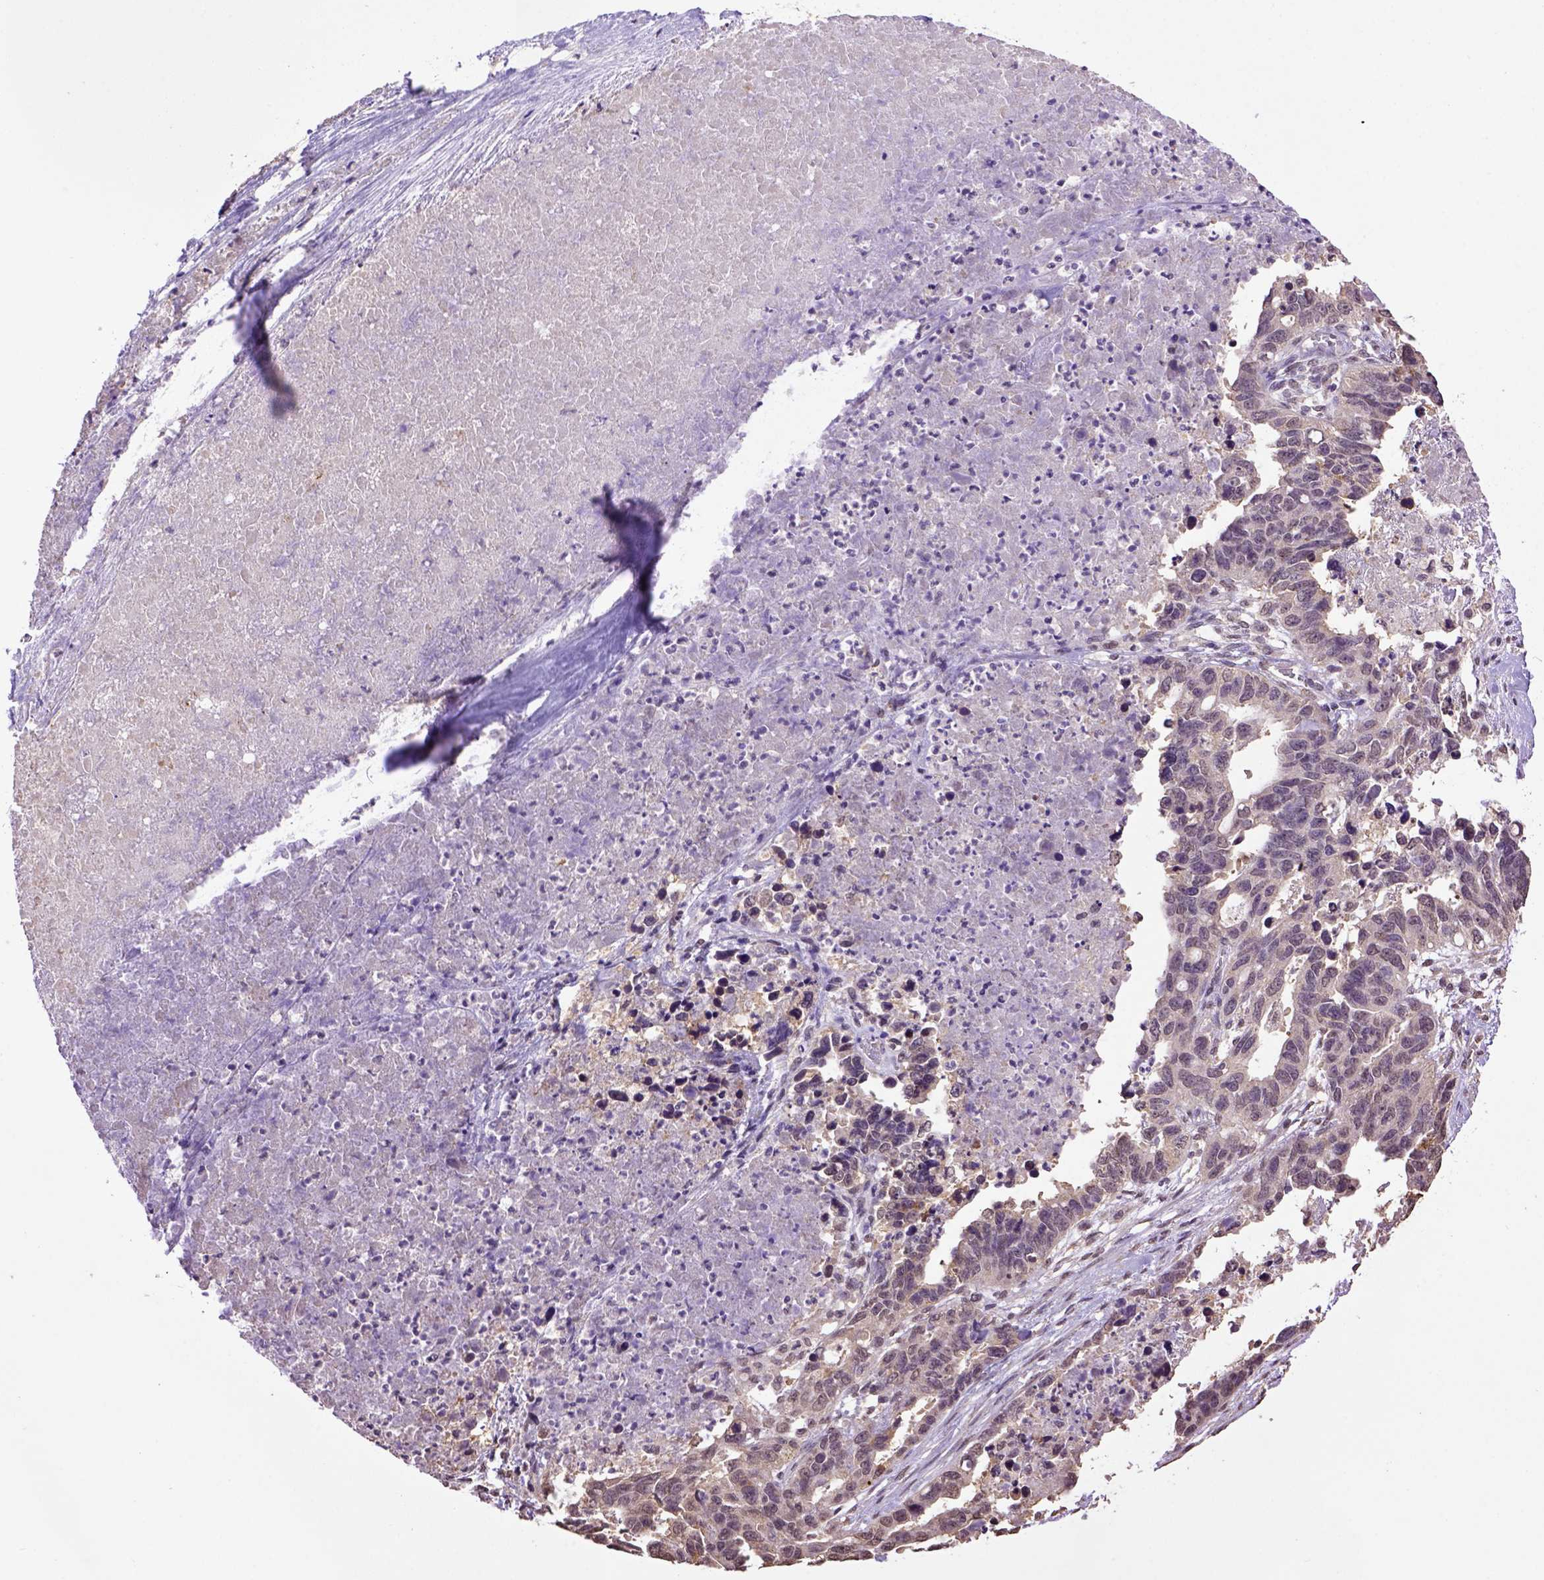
{"staining": {"intensity": "weak", "quantity": "<25%", "location": "cytoplasmic/membranous"}, "tissue": "ovarian cancer", "cell_type": "Tumor cells", "image_type": "cancer", "snomed": [{"axis": "morphology", "description": "Cystadenocarcinoma, serous, NOS"}, {"axis": "topography", "description": "Ovary"}], "caption": "Histopathology image shows no significant protein staining in tumor cells of serous cystadenocarcinoma (ovarian). The staining was performed using DAB to visualize the protein expression in brown, while the nuclei were stained in blue with hematoxylin (Magnification: 20x).", "gene": "WDR17", "patient": {"sex": "female", "age": 69}}